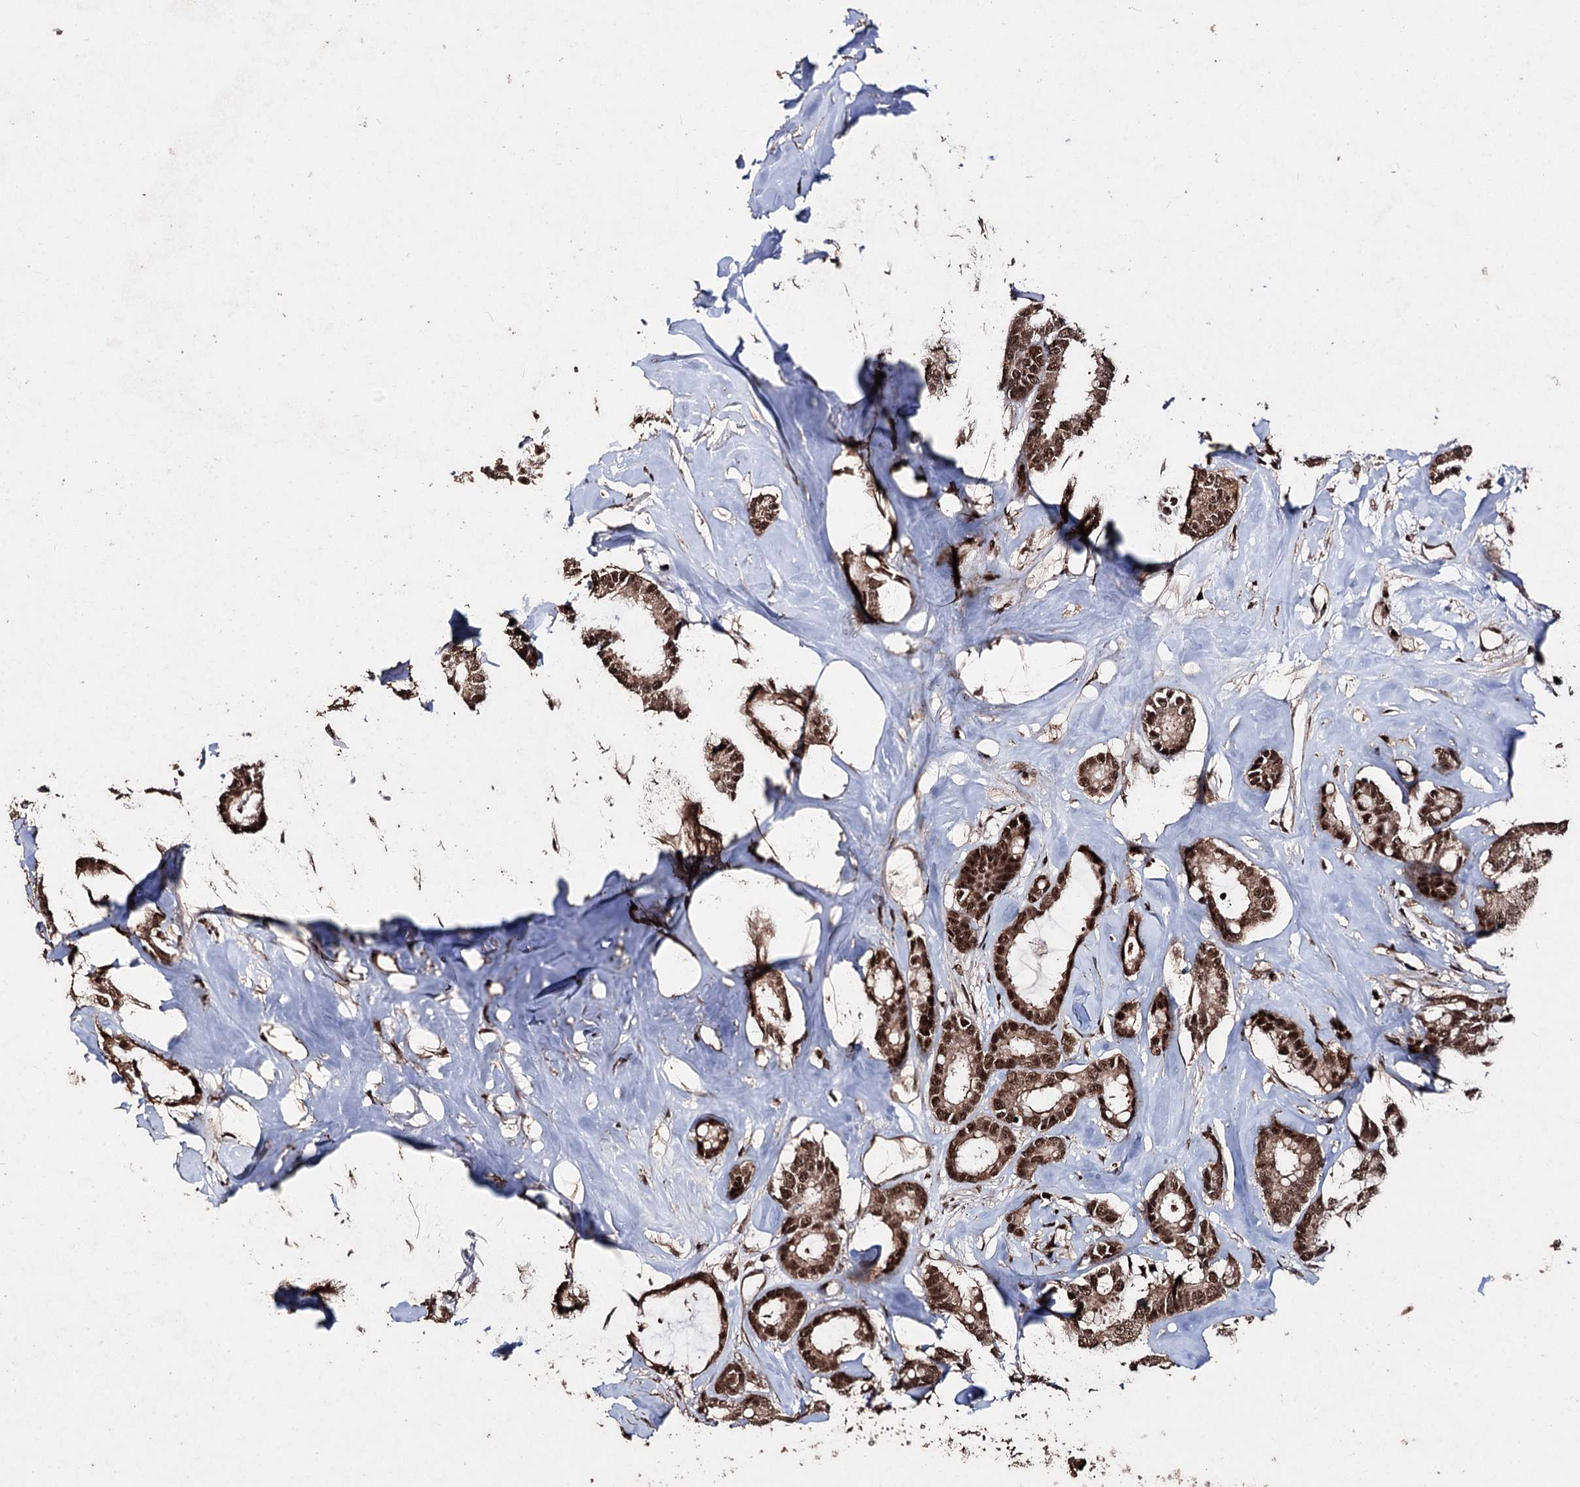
{"staining": {"intensity": "strong", "quantity": ">75%", "location": "cytoplasmic/membranous,nuclear"}, "tissue": "breast cancer", "cell_type": "Tumor cells", "image_type": "cancer", "snomed": [{"axis": "morphology", "description": "Duct carcinoma"}, {"axis": "topography", "description": "Breast"}], "caption": "Immunohistochemical staining of human breast infiltrating ductal carcinoma exhibits high levels of strong cytoplasmic/membranous and nuclear protein expression in approximately >75% of tumor cells. The staining was performed using DAB to visualize the protein expression in brown, while the nuclei were stained in blue with hematoxylin (Magnification: 20x).", "gene": "U2SURP", "patient": {"sex": "female", "age": 87}}